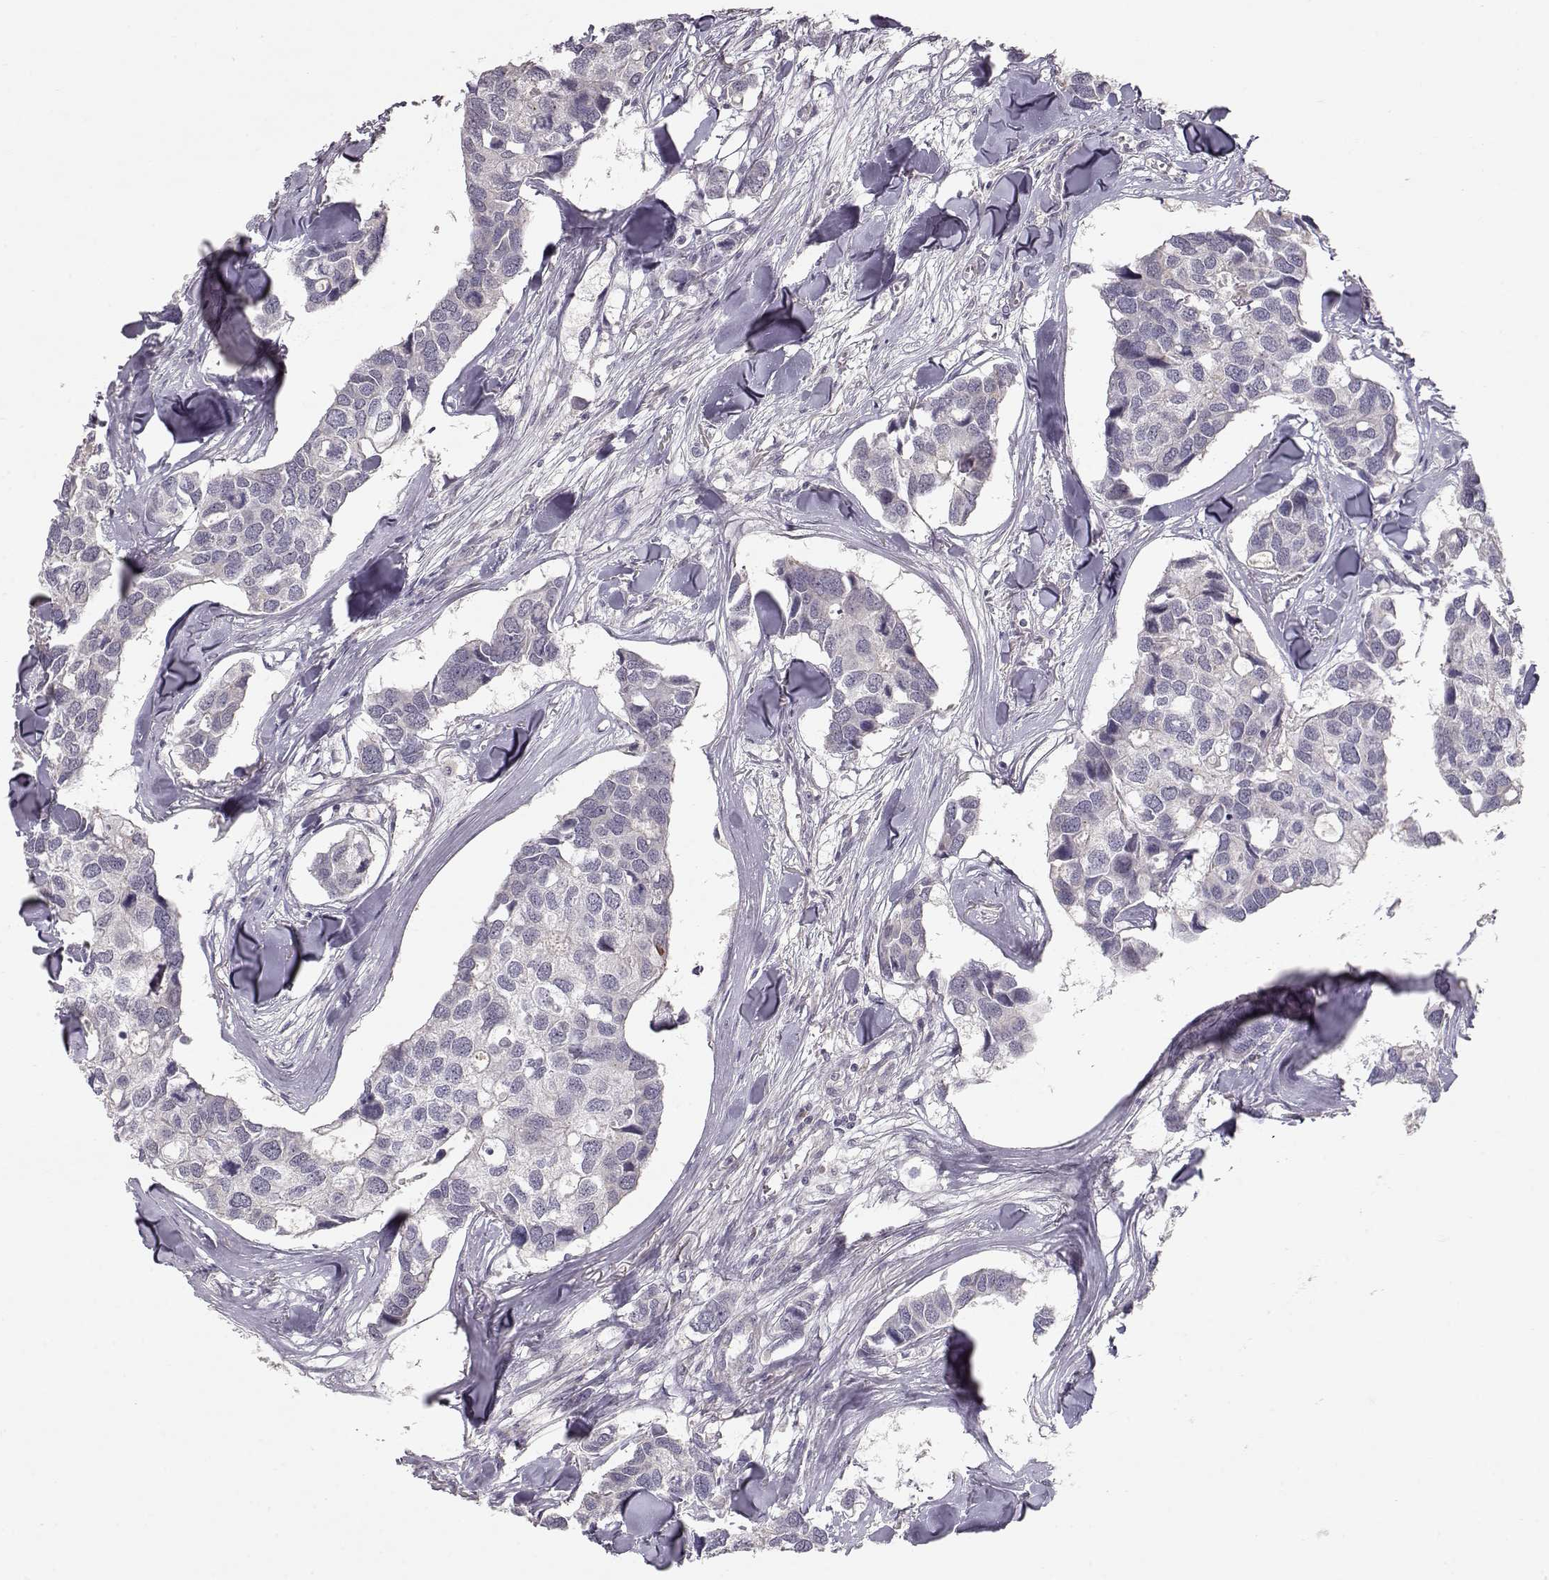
{"staining": {"intensity": "negative", "quantity": "none", "location": "none"}, "tissue": "breast cancer", "cell_type": "Tumor cells", "image_type": "cancer", "snomed": [{"axis": "morphology", "description": "Duct carcinoma"}, {"axis": "topography", "description": "Breast"}], "caption": "This is a image of immunohistochemistry (IHC) staining of breast invasive ductal carcinoma, which shows no positivity in tumor cells.", "gene": "PNMT", "patient": {"sex": "female", "age": 83}}